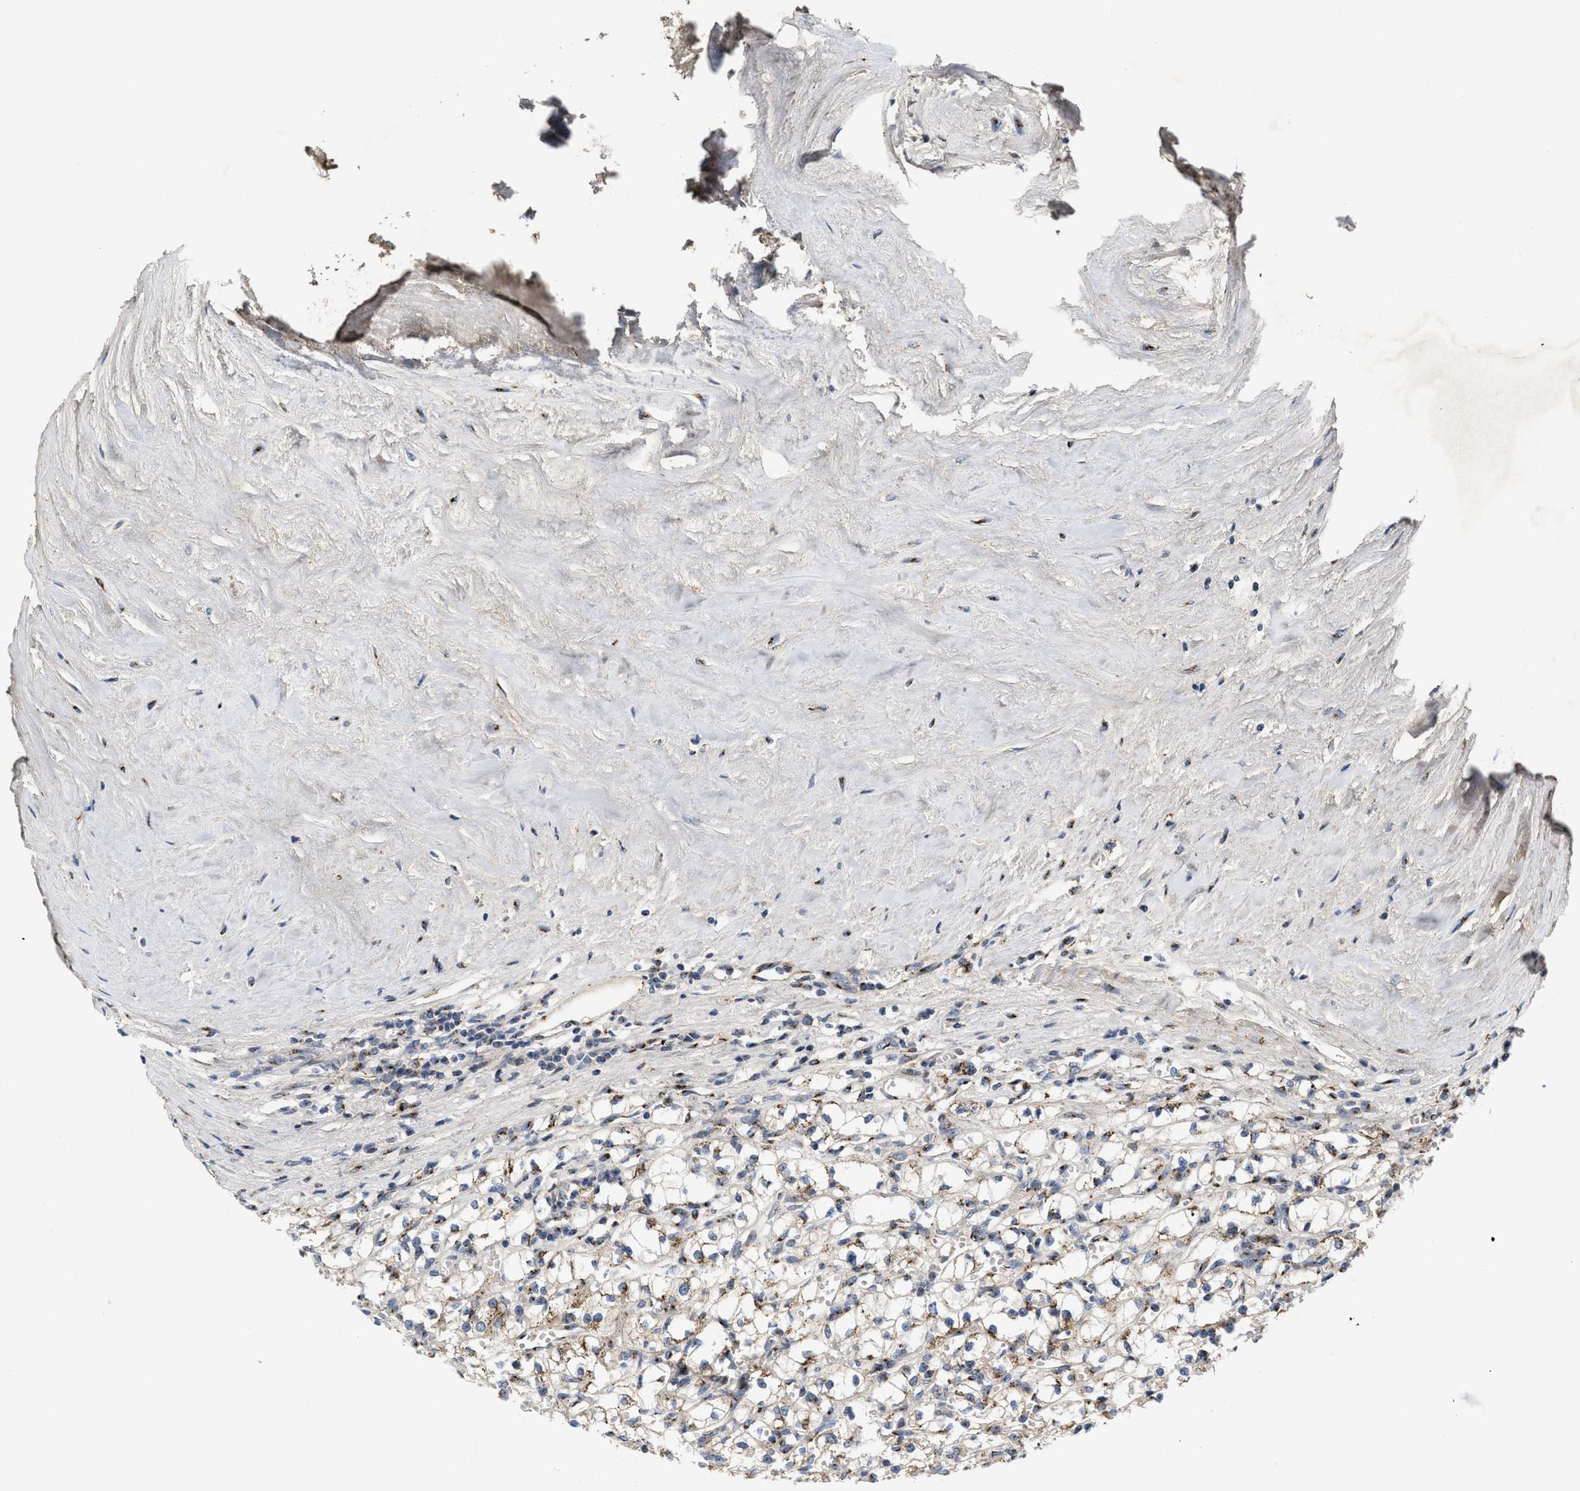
{"staining": {"intensity": "moderate", "quantity": "25%-75%", "location": "cytoplasmic/membranous"}, "tissue": "renal cancer", "cell_type": "Tumor cells", "image_type": "cancer", "snomed": [{"axis": "morphology", "description": "Adenocarcinoma, NOS"}, {"axis": "topography", "description": "Kidney"}], "caption": "IHC micrograph of neoplastic tissue: renal cancer (adenocarcinoma) stained using immunohistochemistry (IHC) reveals medium levels of moderate protein expression localized specifically in the cytoplasmic/membranous of tumor cells, appearing as a cytoplasmic/membranous brown color.", "gene": "ZNF70", "patient": {"sex": "male", "age": 56}}